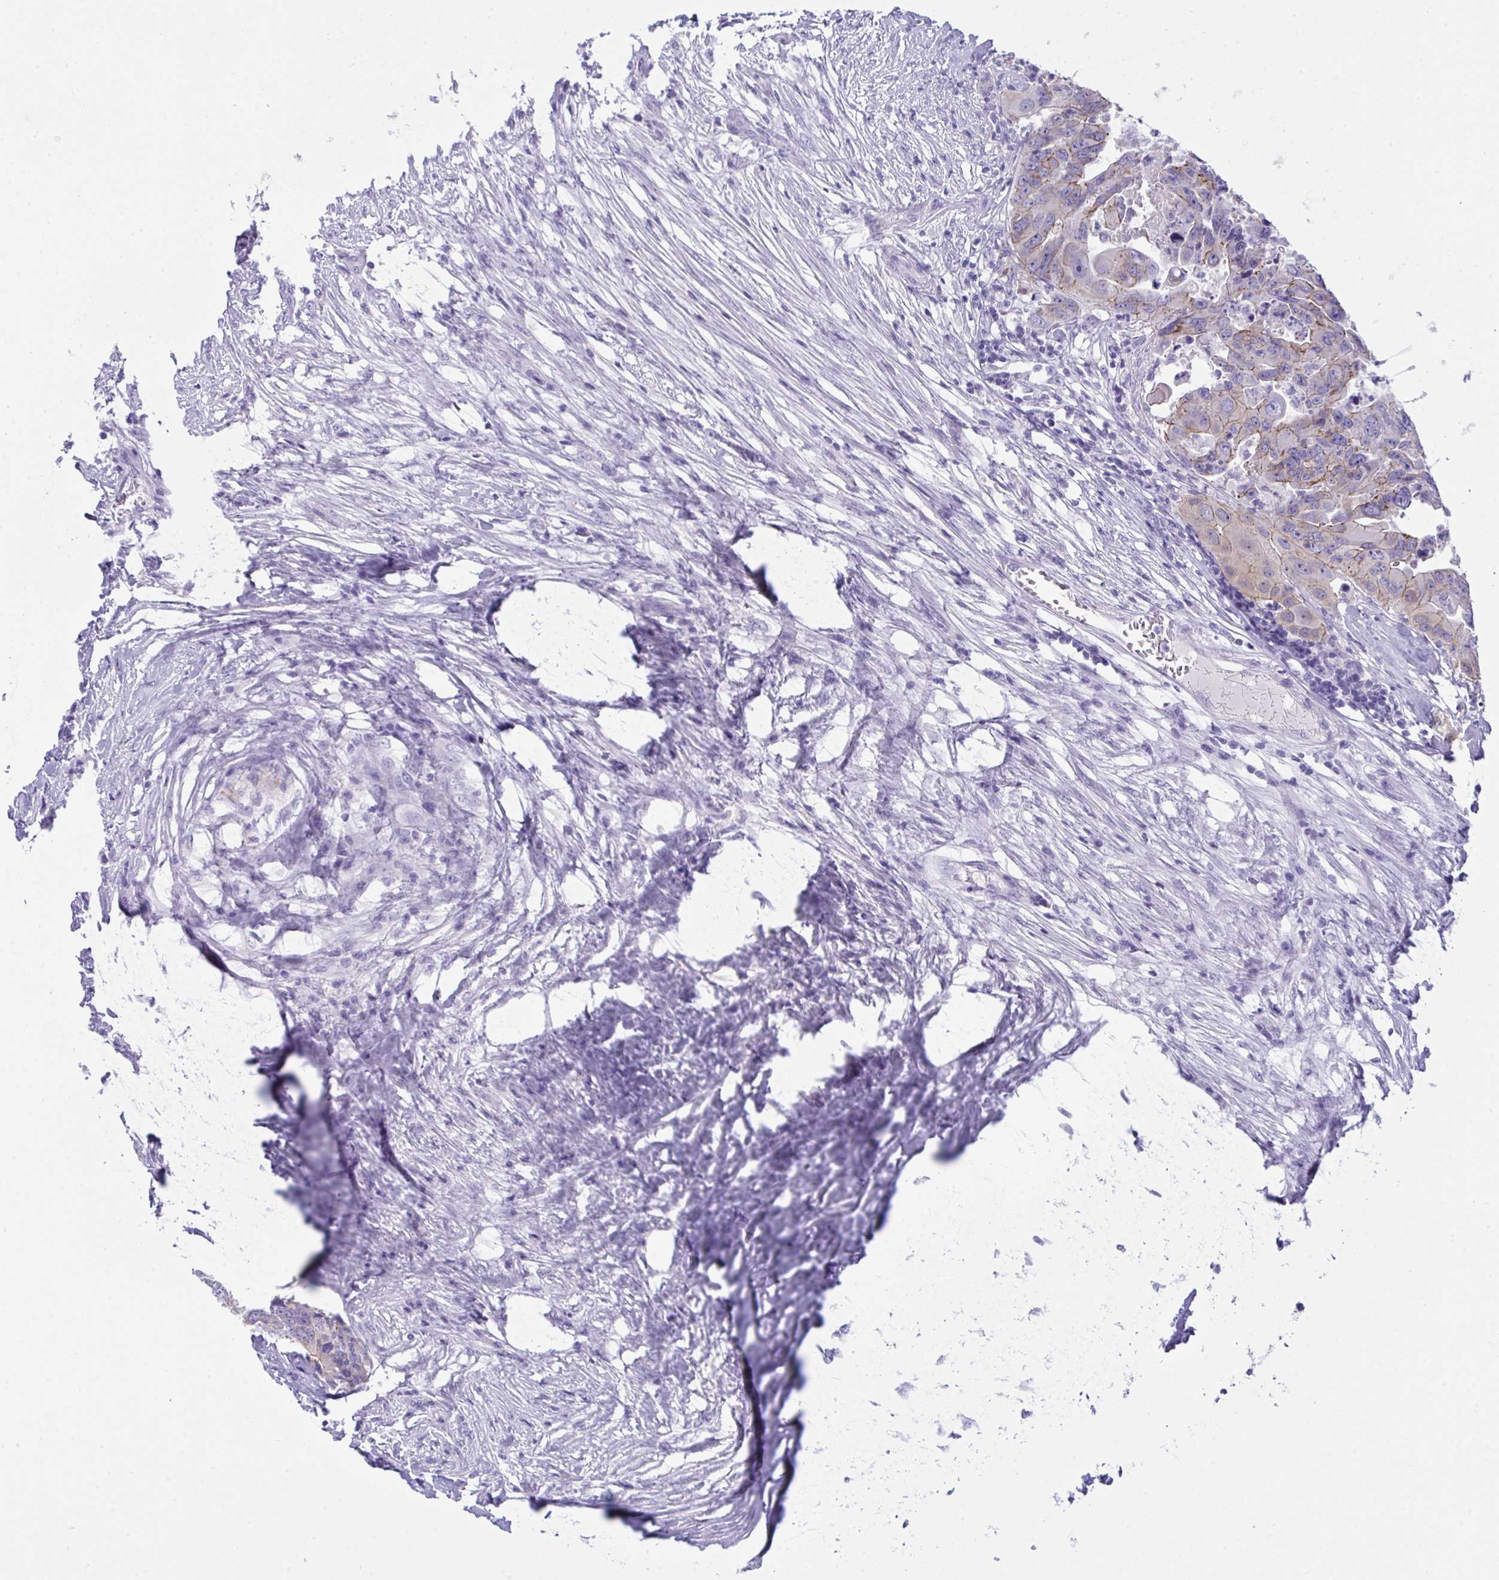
{"staining": {"intensity": "weak", "quantity": "<25%", "location": "cytoplasmic/membranous"}, "tissue": "colorectal cancer", "cell_type": "Tumor cells", "image_type": "cancer", "snomed": [{"axis": "morphology", "description": "Adenocarcinoma, NOS"}, {"axis": "topography", "description": "Colon"}], "caption": "IHC micrograph of human colorectal cancer stained for a protein (brown), which exhibits no staining in tumor cells.", "gene": "GLB1L2", "patient": {"sex": "male", "age": 71}}